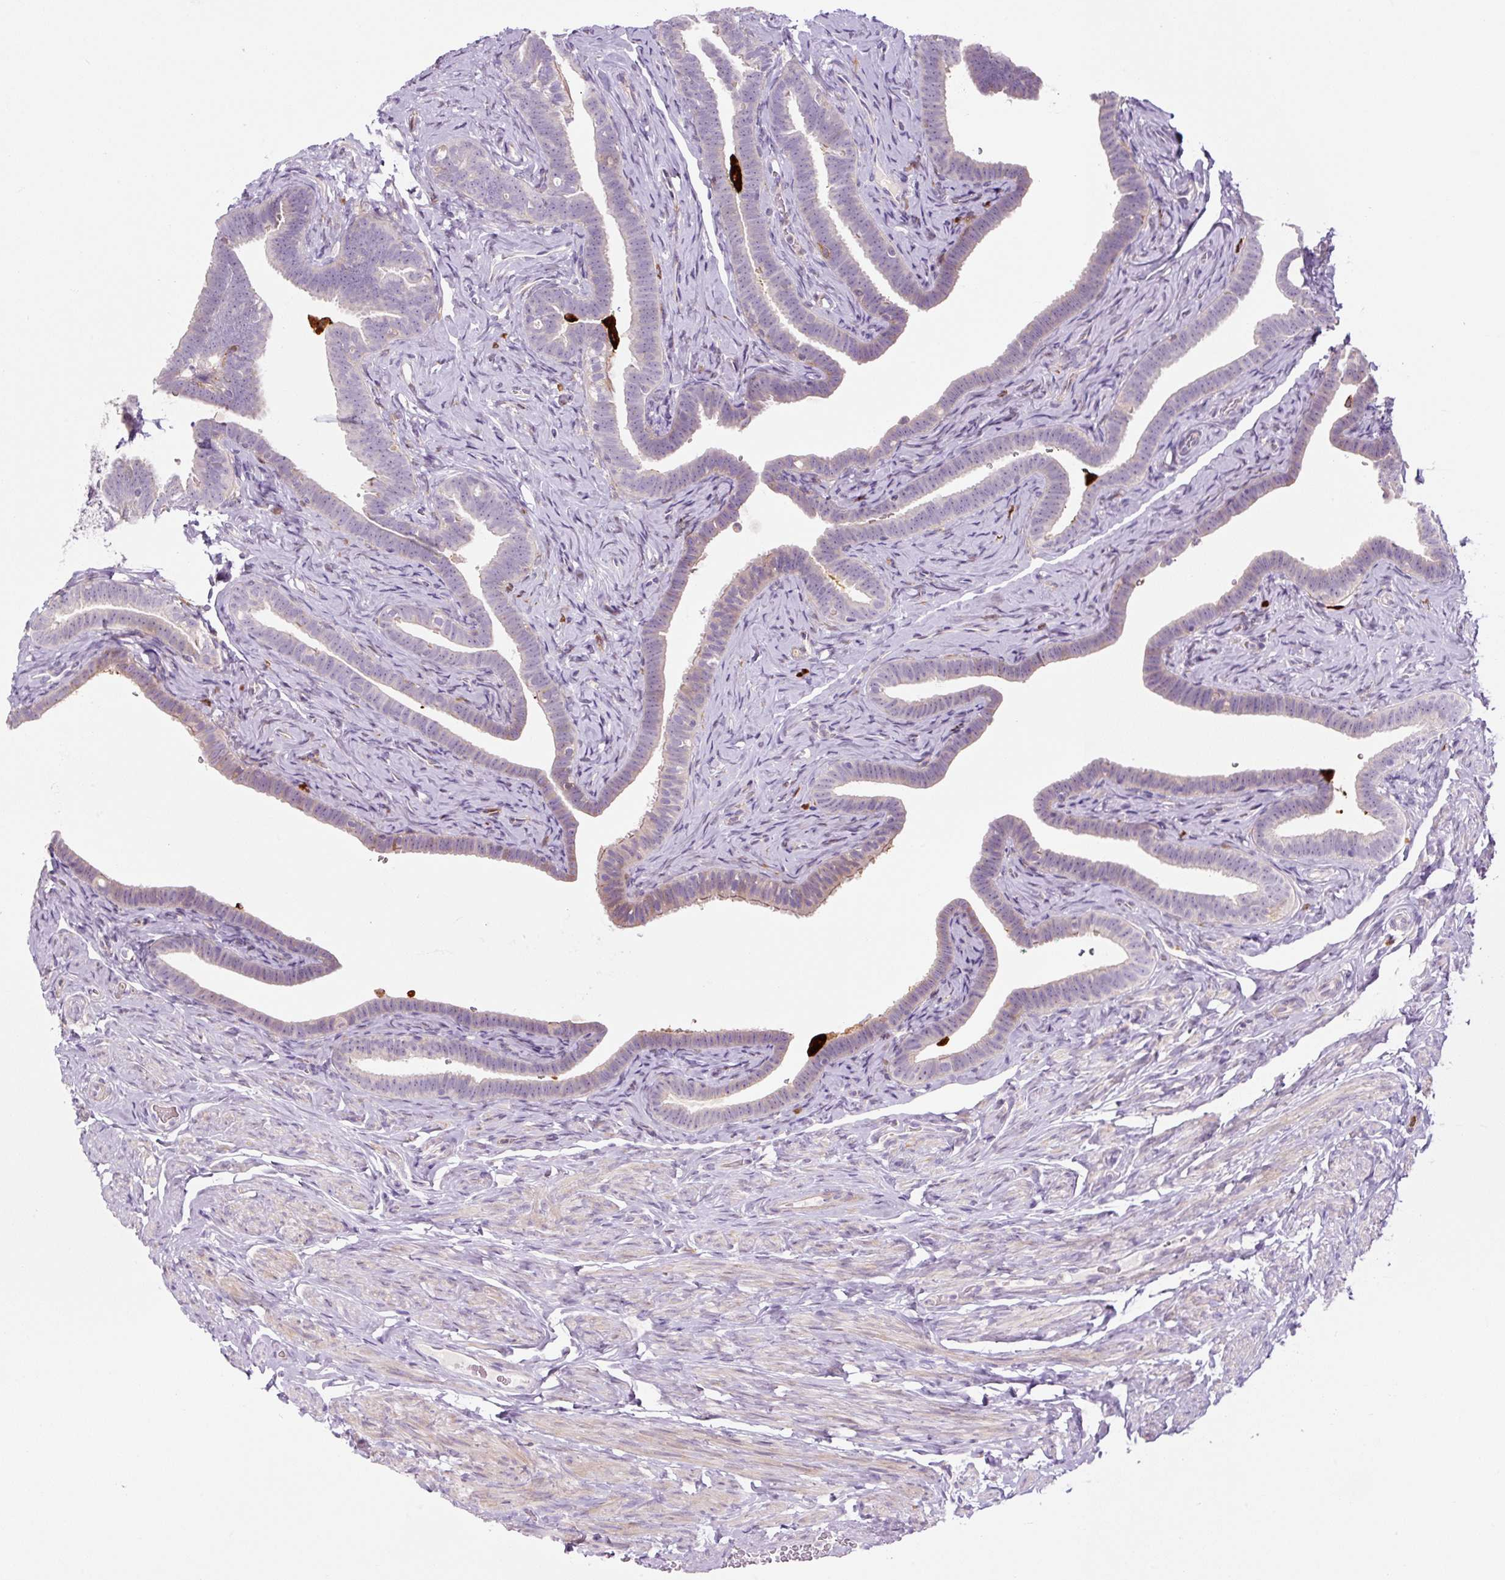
{"staining": {"intensity": "weak", "quantity": "25%-75%", "location": "cytoplasmic/membranous"}, "tissue": "fallopian tube", "cell_type": "Glandular cells", "image_type": "normal", "snomed": [{"axis": "morphology", "description": "Normal tissue, NOS"}, {"axis": "topography", "description": "Fallopian tube"}], "caption": "Fallopian tube was stained to show a protein in brown. There is low levels of weak cytoplasmic/membranous expression in approximately 25%-75% of glandular cells. (DAB IHC, brown staining for protein, blue staining for nuclei).", "gene": "FUT10", "patient": {"sex": "female", "age": 69}}